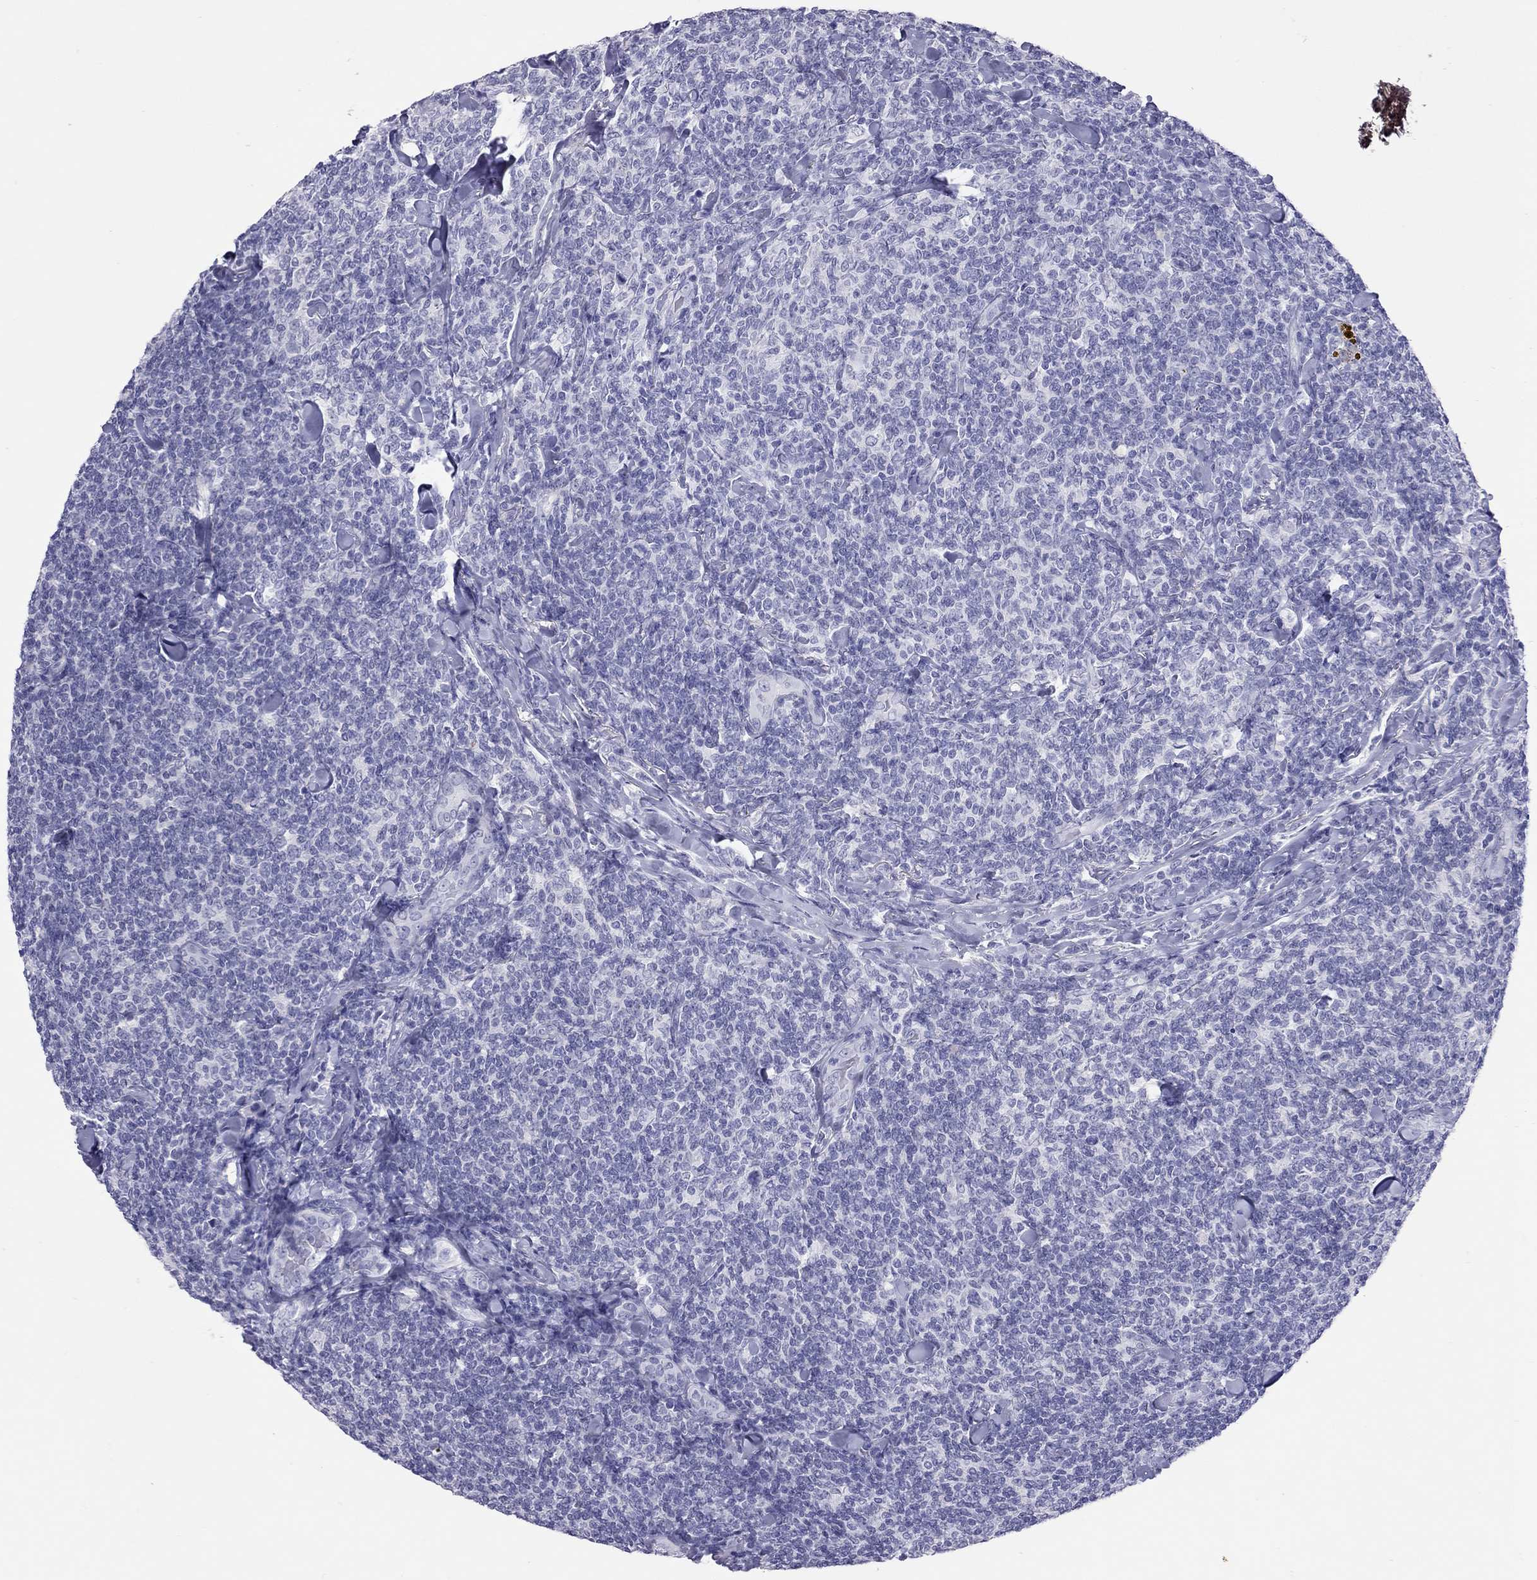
{"staining": {"intensity": "negative", "quantity": "none", "location": "none"}, "tissue": "lymphoma", "cell_type": "Tumor cells", "image_type": "cancer", "snomed": [{"axis": "morphology", "description": "Malignant lymphoma, non-Hodgkin's type, Low grade"}, {"axis": "topography", "description": "Lymph node"}], "caption": "Tumor cells show no significant protein expression in lymphoma.", "gene": "STAG3", "patient": {"sex": "female", "age": 56}}